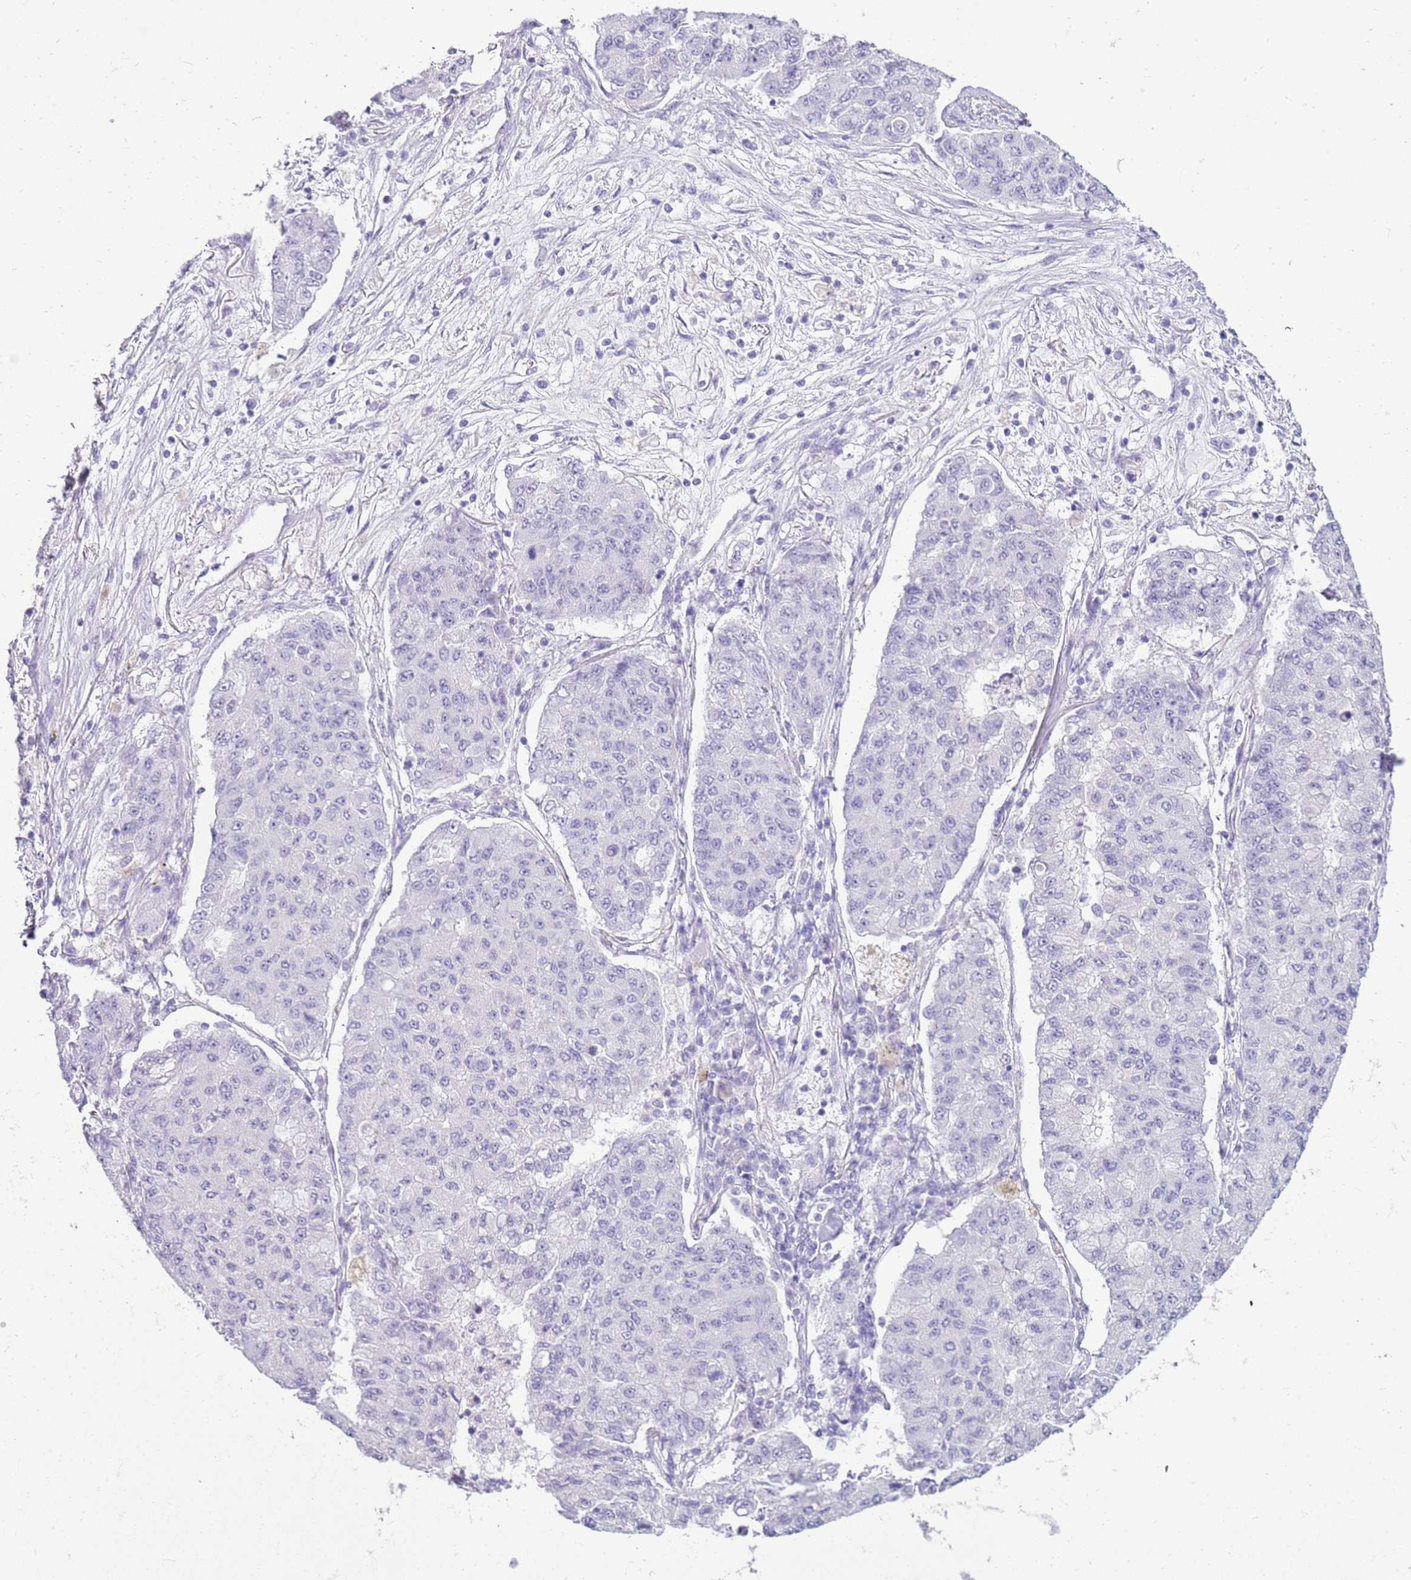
{"staining": {"intensity": "negative", "quantity": "none", "location": "none"}, "tissue": "lung cancer", "cell_type": "Tumor cells", "image_type": "cancer", "snomed": [{"axis": "morphology", "description": "Squamous cell carcinoma, NOS"}, {"axis": "topography", "description": "Lung"}], "caption": "Immunohistochemical staining of squamous cell carcinoma (lung) reveals no significant expression in tumor cells. (DAB immunohistochemistry visualized using brightfield microscopy, high magnification).", "gene": "CA8", "patient": {"sex": "male", "age": 74}}